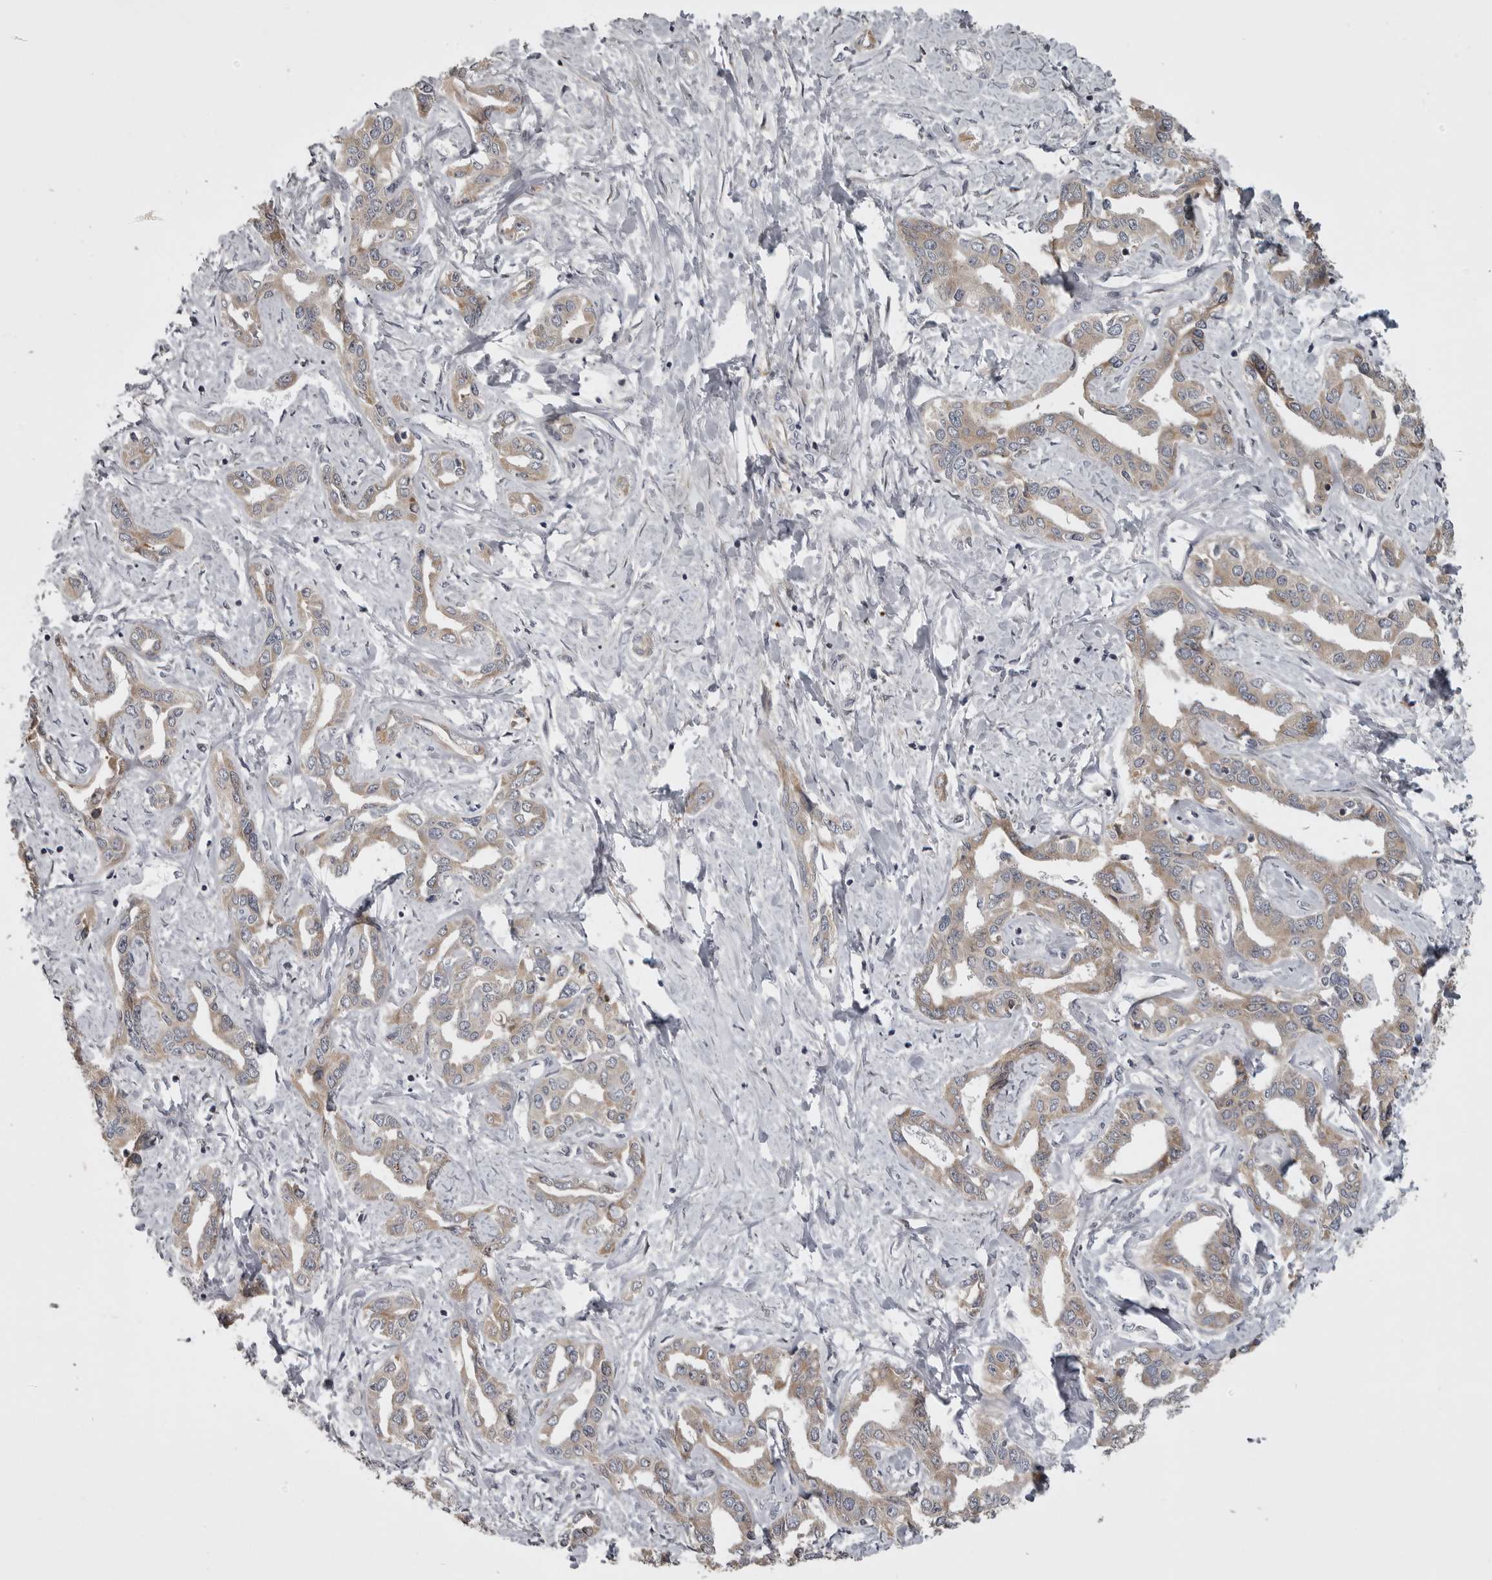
{"staining": {"intensity": "weak", "quantity": ">75%", "location": "cytoplasmic/membranous"}, "tissue": "liver cancer", "cell_type": "Tumor cells", "image_type": "cancer", "snomed": [{"axis": "morphology", "description": "Cholangiocarcinoma"}, {"axis": "topography", "description": "Liver"}], "caption": "Liver cancer (cholangiocarcinoma) tissue displays weak cytoplasmic/membranous positivity in about >75% of tumor cells (DAB (3,3'-diaminobenzidine) IHC, brown staining for protein, blue staining for nuclei).", "gene": "ZNRF1", "patient": {"sex": "male", "age": 59}}